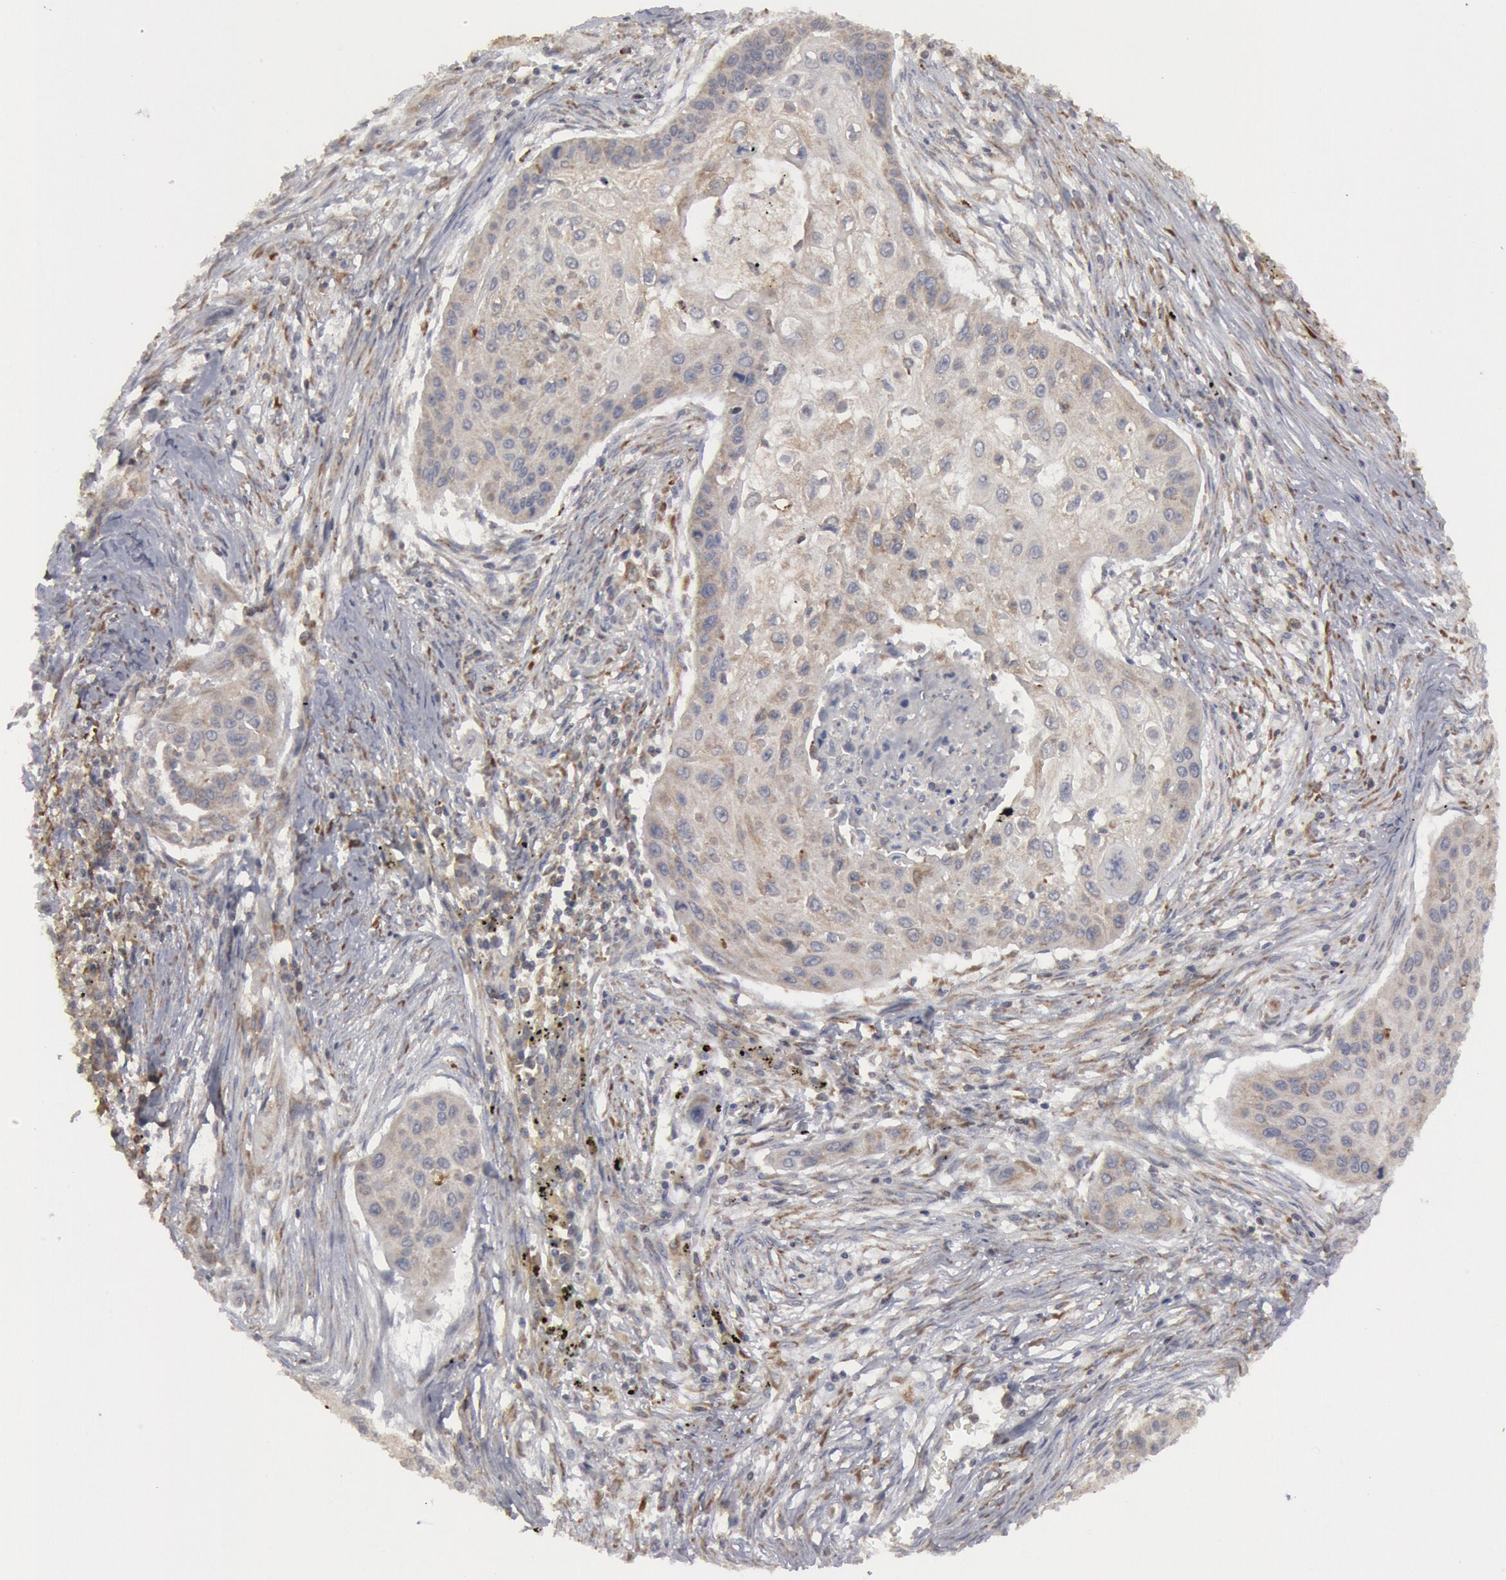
{"staining": {"intensity": "negative", "quantity": "none", "location": "none"}, "tissue": "lung cancer", "cell_type": "Tumor cells", "image_type": "cancer", "snomed": [{"axis": "morphology", "description": "Squamous cell carcinoma, NOS"}, {"axis": "topography", "description": "Lung"}], "caption": "The histopathology image reveals no significant staining in tumor cells of squamous cell carcinoma (lung).", "gene": "OSBPL8", "patient": {"sex": "male", "age": 71}}